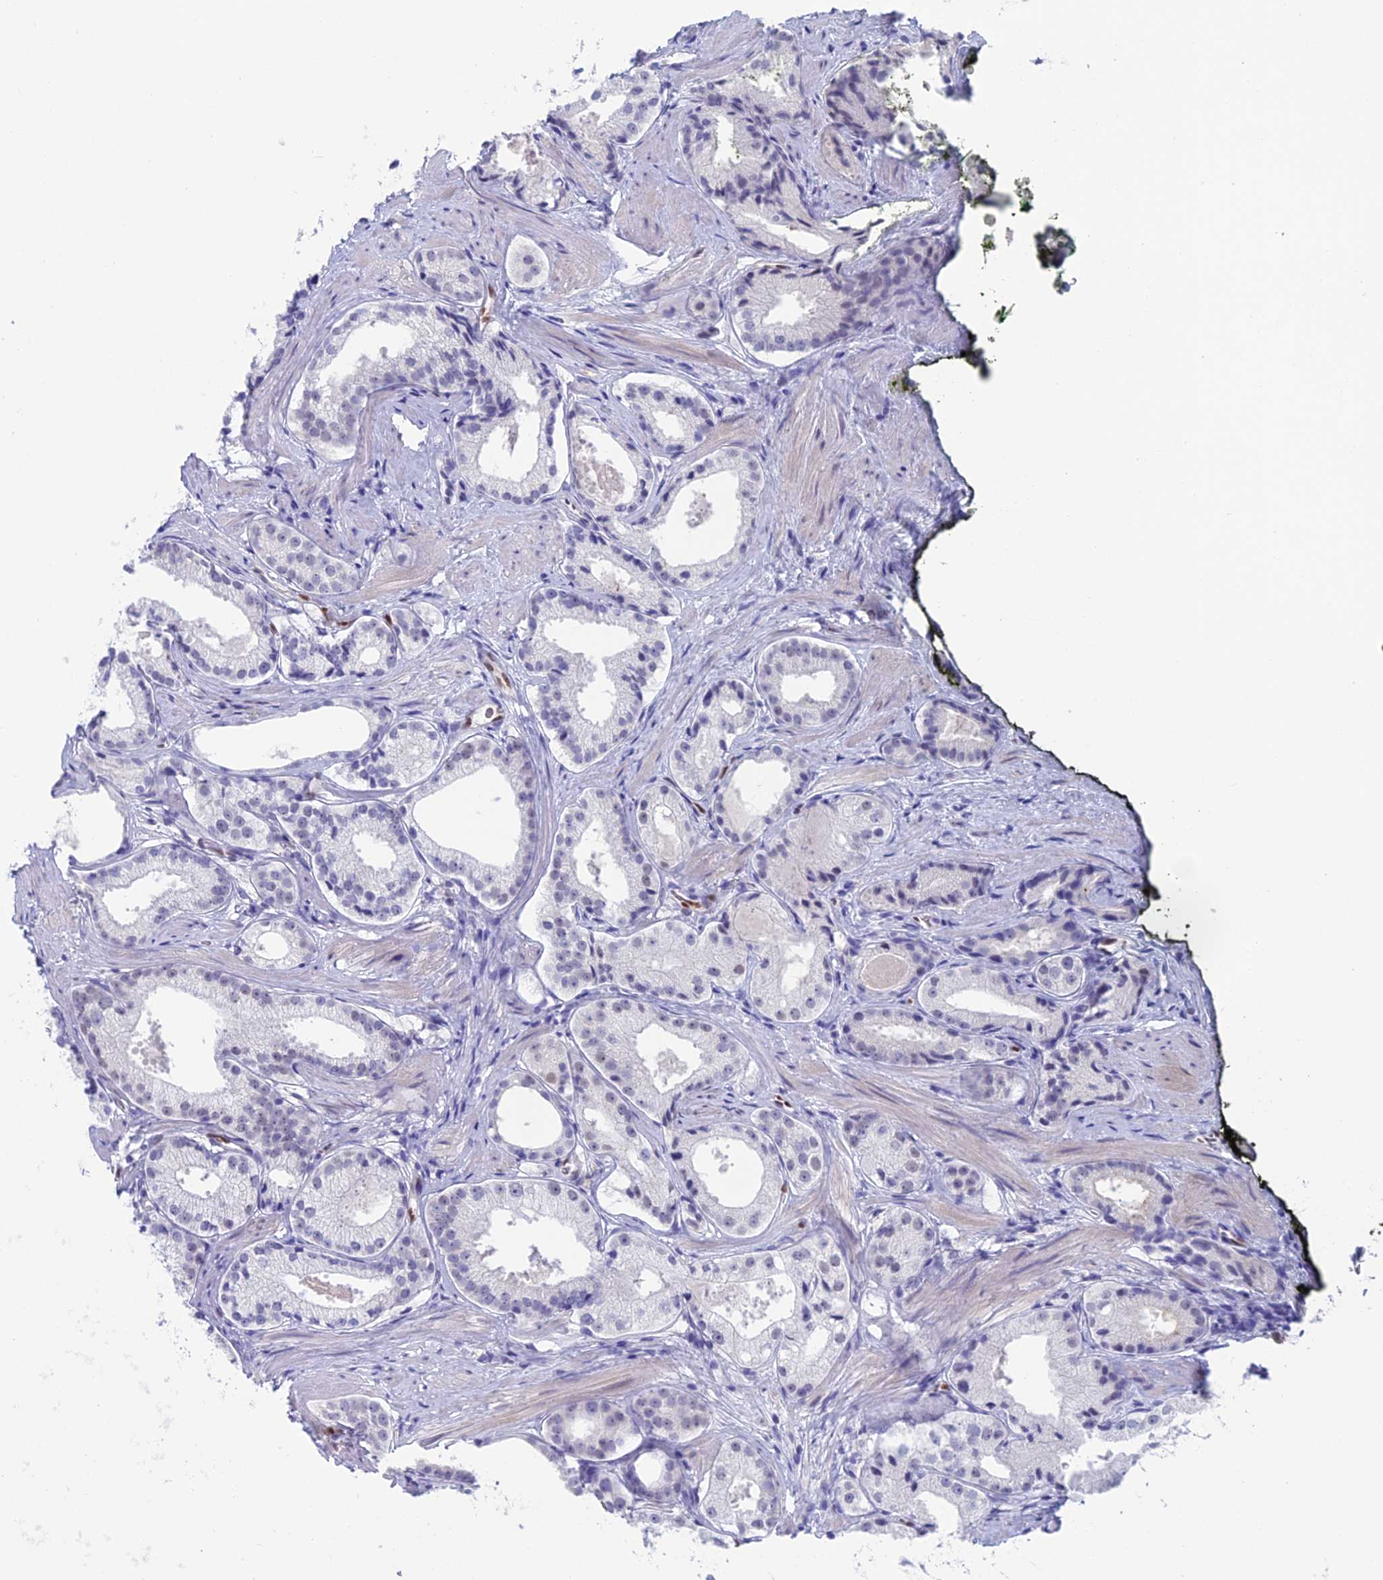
{"staining": {"intensity": "negative", "quantity": "none", "location": "none"}, "tissue": "prostate cancer", "cell_type": "Tumor cells", "image_type": "cancer", "snomed": [{"axis": "morphology", "description": "Adenocarcinoma, Low grade"}, {"axis": "topography", "description": "Prostate"}], "caption": "High power microscopy image of an IHC histopathology image of adenocarcinoma (low-grade) (prostate), revealing no significant positivity in tumor cells.", "gene": "NOL4L", "patient": {"sex": "male", "age": 57}}